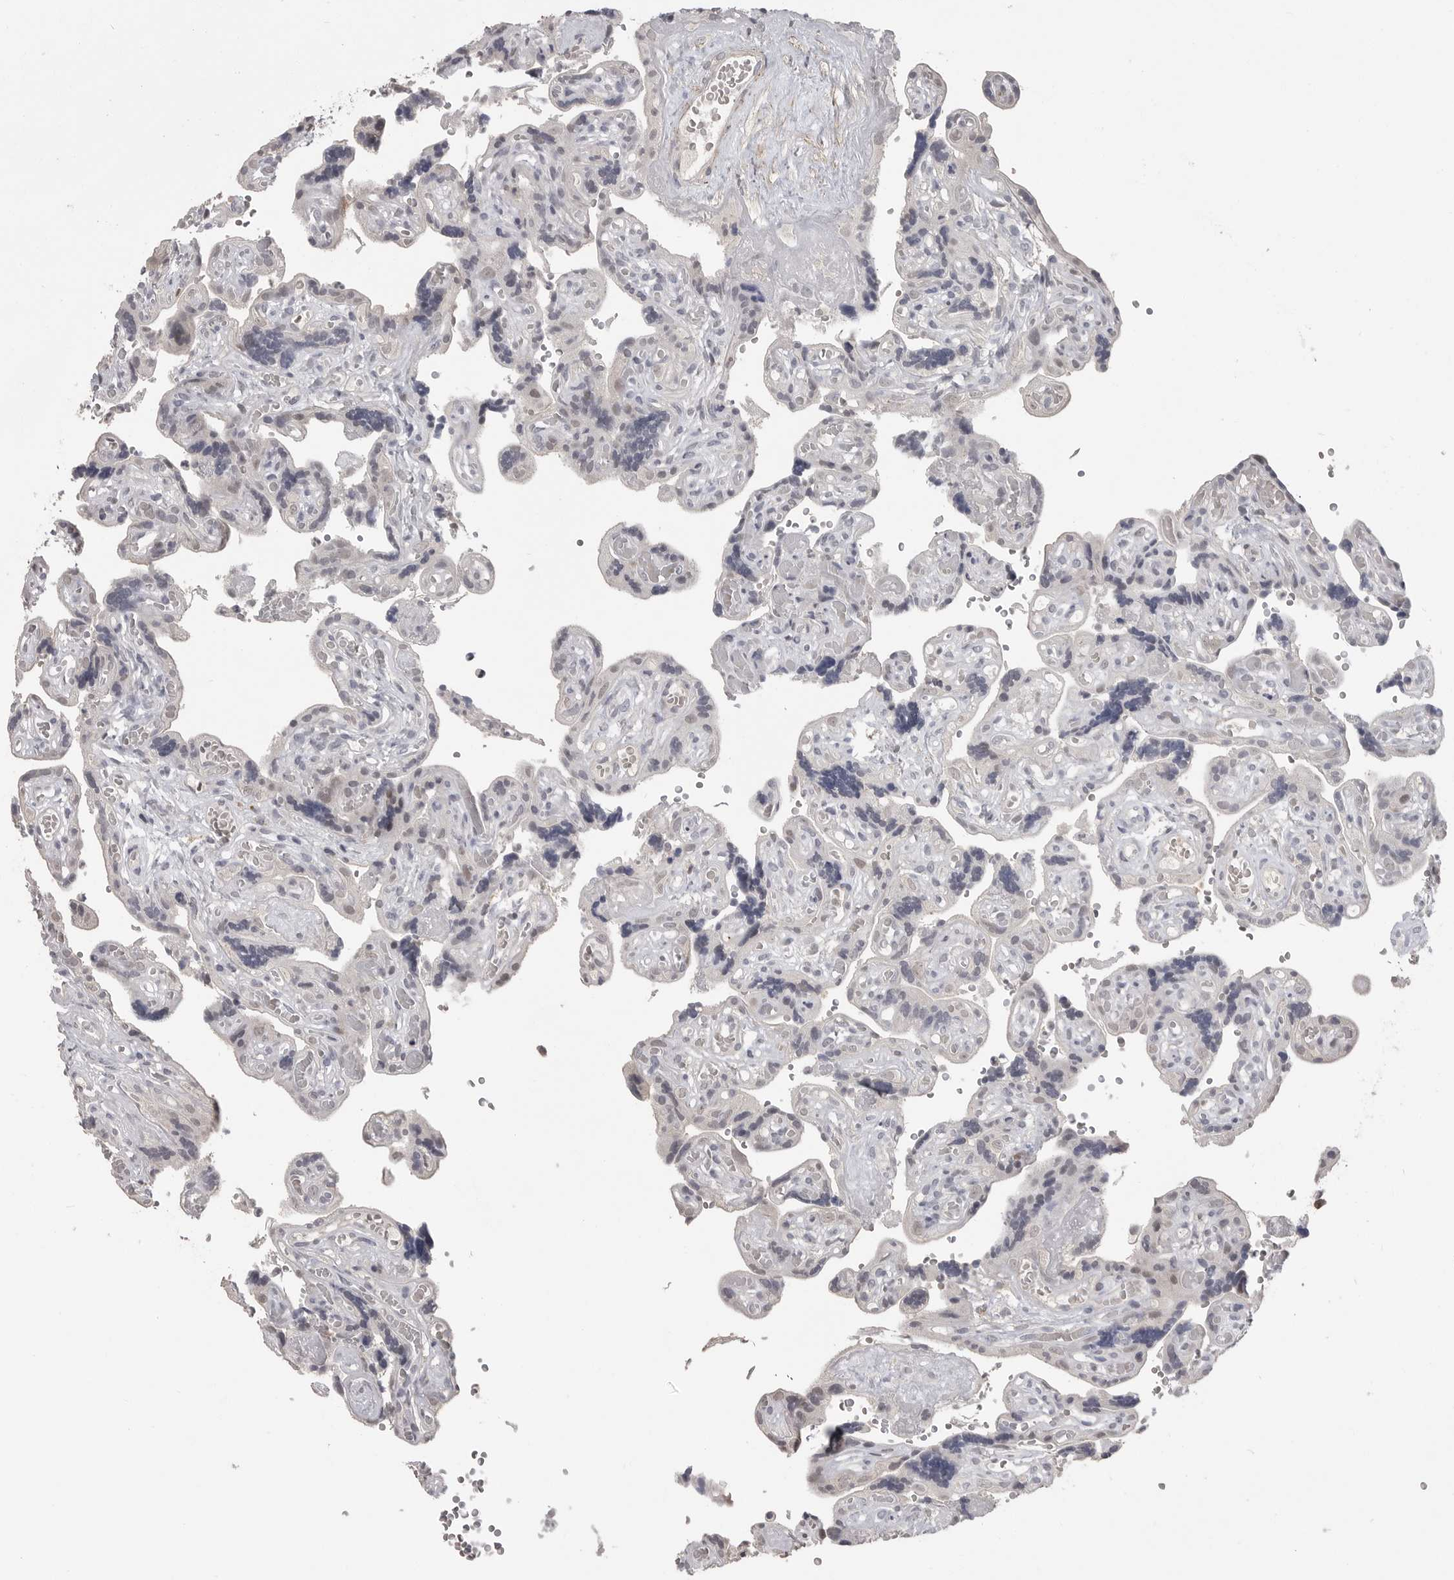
{"staining": {"intensity": "negative", "quantity": "none", "location": "none"}, "tissue": "placenta", "cell_type": "Decidual cells", "image_type": "normal", "snomed": [{"axis": "morphology", "description": "Normal tissue, NOS"}, {"axis": "topography", "description": "Placenta"}], "caption": "This is a histopathology image of immunohistochemistry (IHC) staining of unremarkable placenta, which shows no positivity in decidual cells. (Stains: DAB (3,3'-diaminobenzidine) IHC with hematoxylin counter stain, Microscopy: brightfield microscopy at high magnification).", "gene": "PLEKHF1", "patient": {"sex": "female", "age": 30}}